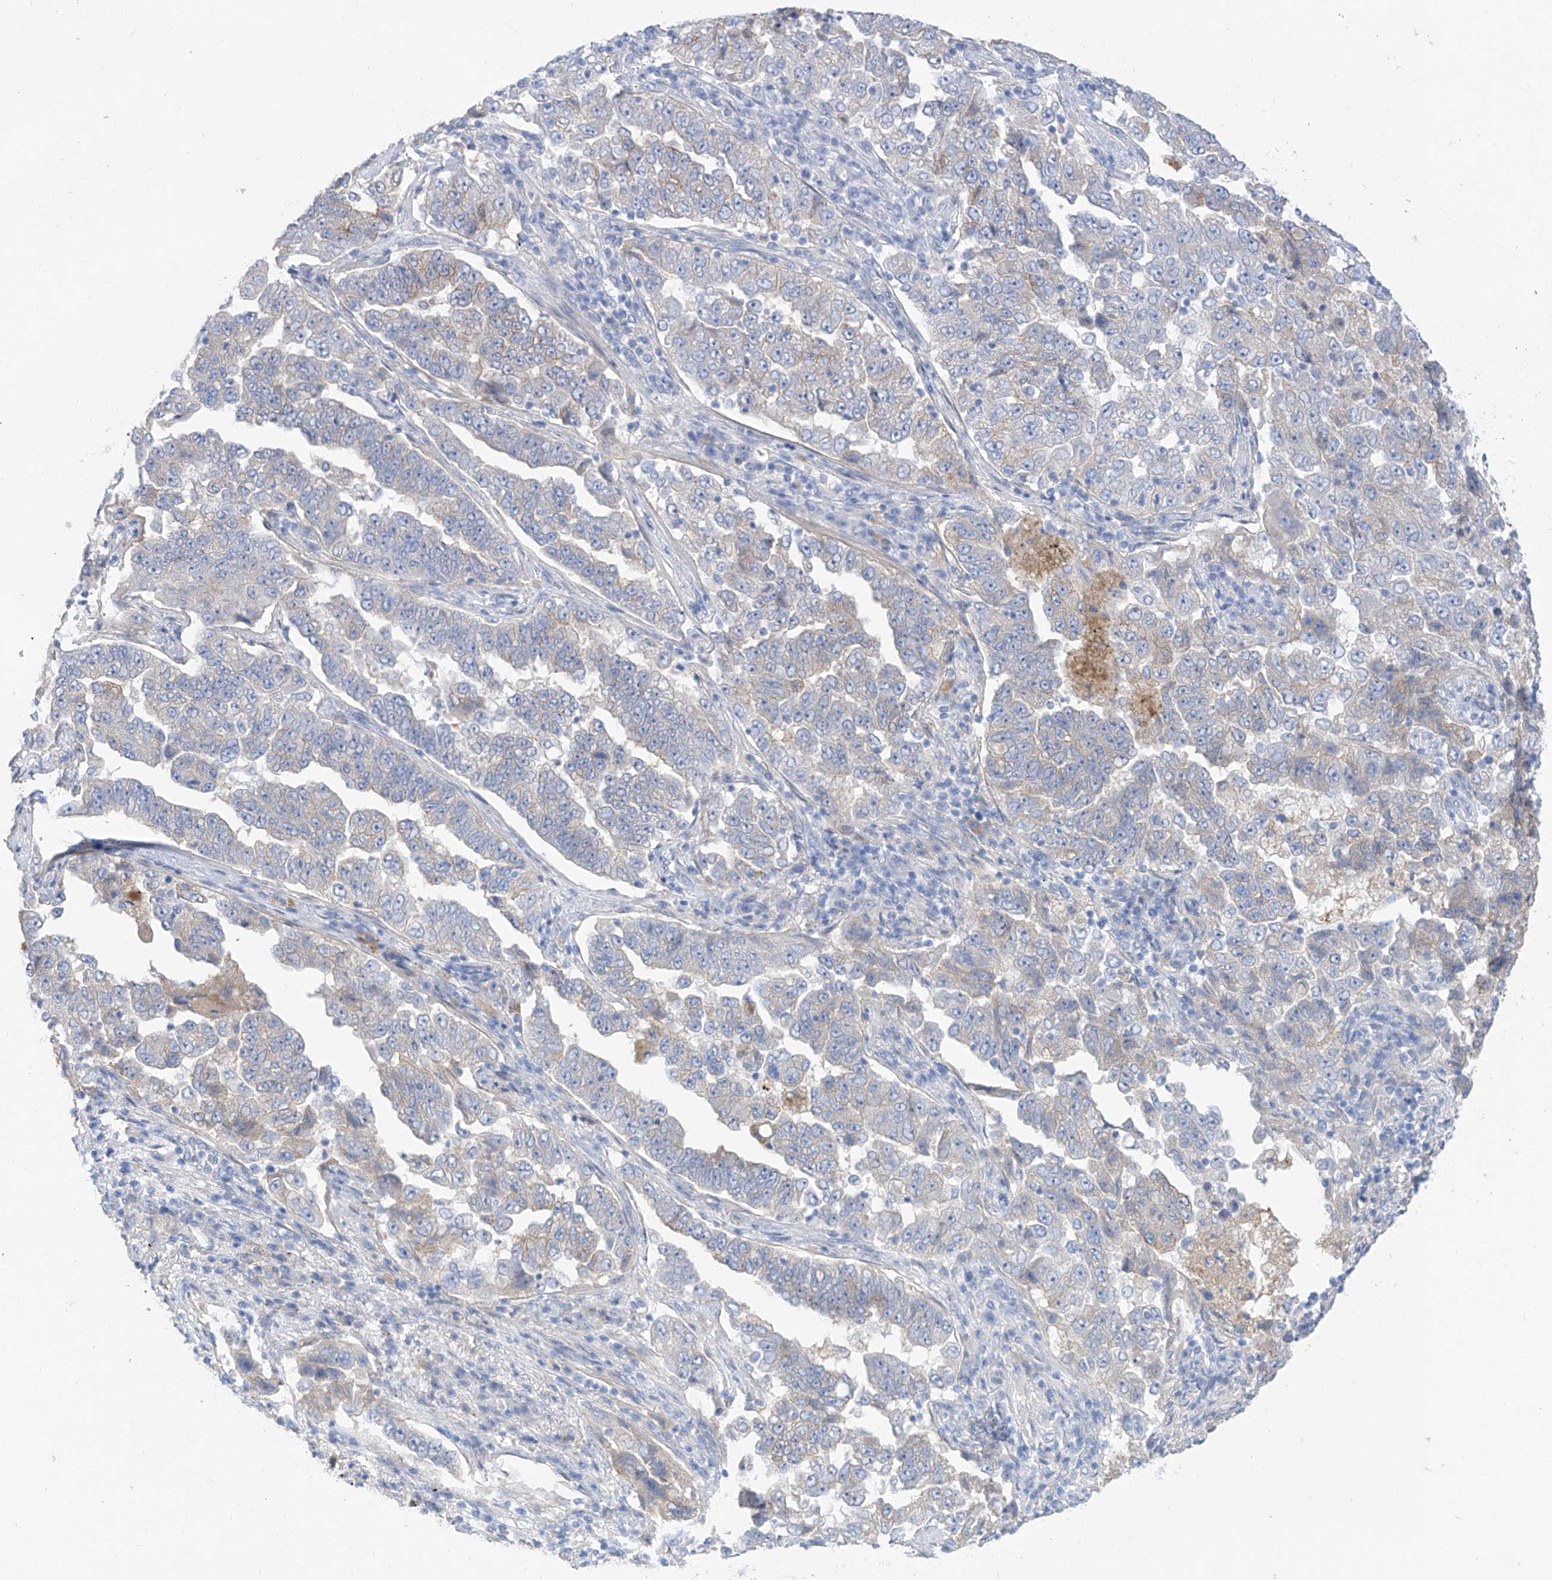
{"staining": {"intensity": "weak", "quantity": "<25%", "location": "cytoplasmic/membranous"}, "tissue": "lung cancer", "cell_type": "Tumor cells", "image_type": "cancer", "snomed": [{"axis": "morphology", "description": "Adenocarcinoma, NOS"}, {"axis": "topography", "description": "Lung"}], "caption": "A high-resolution histopathology image shows IHC staining of lung cancer (adenocarcinoma), which demonstrates no significant positivity in tumor cells.", "gene": "ITGA9", "patient": {"sex": "female", "age": 51}}